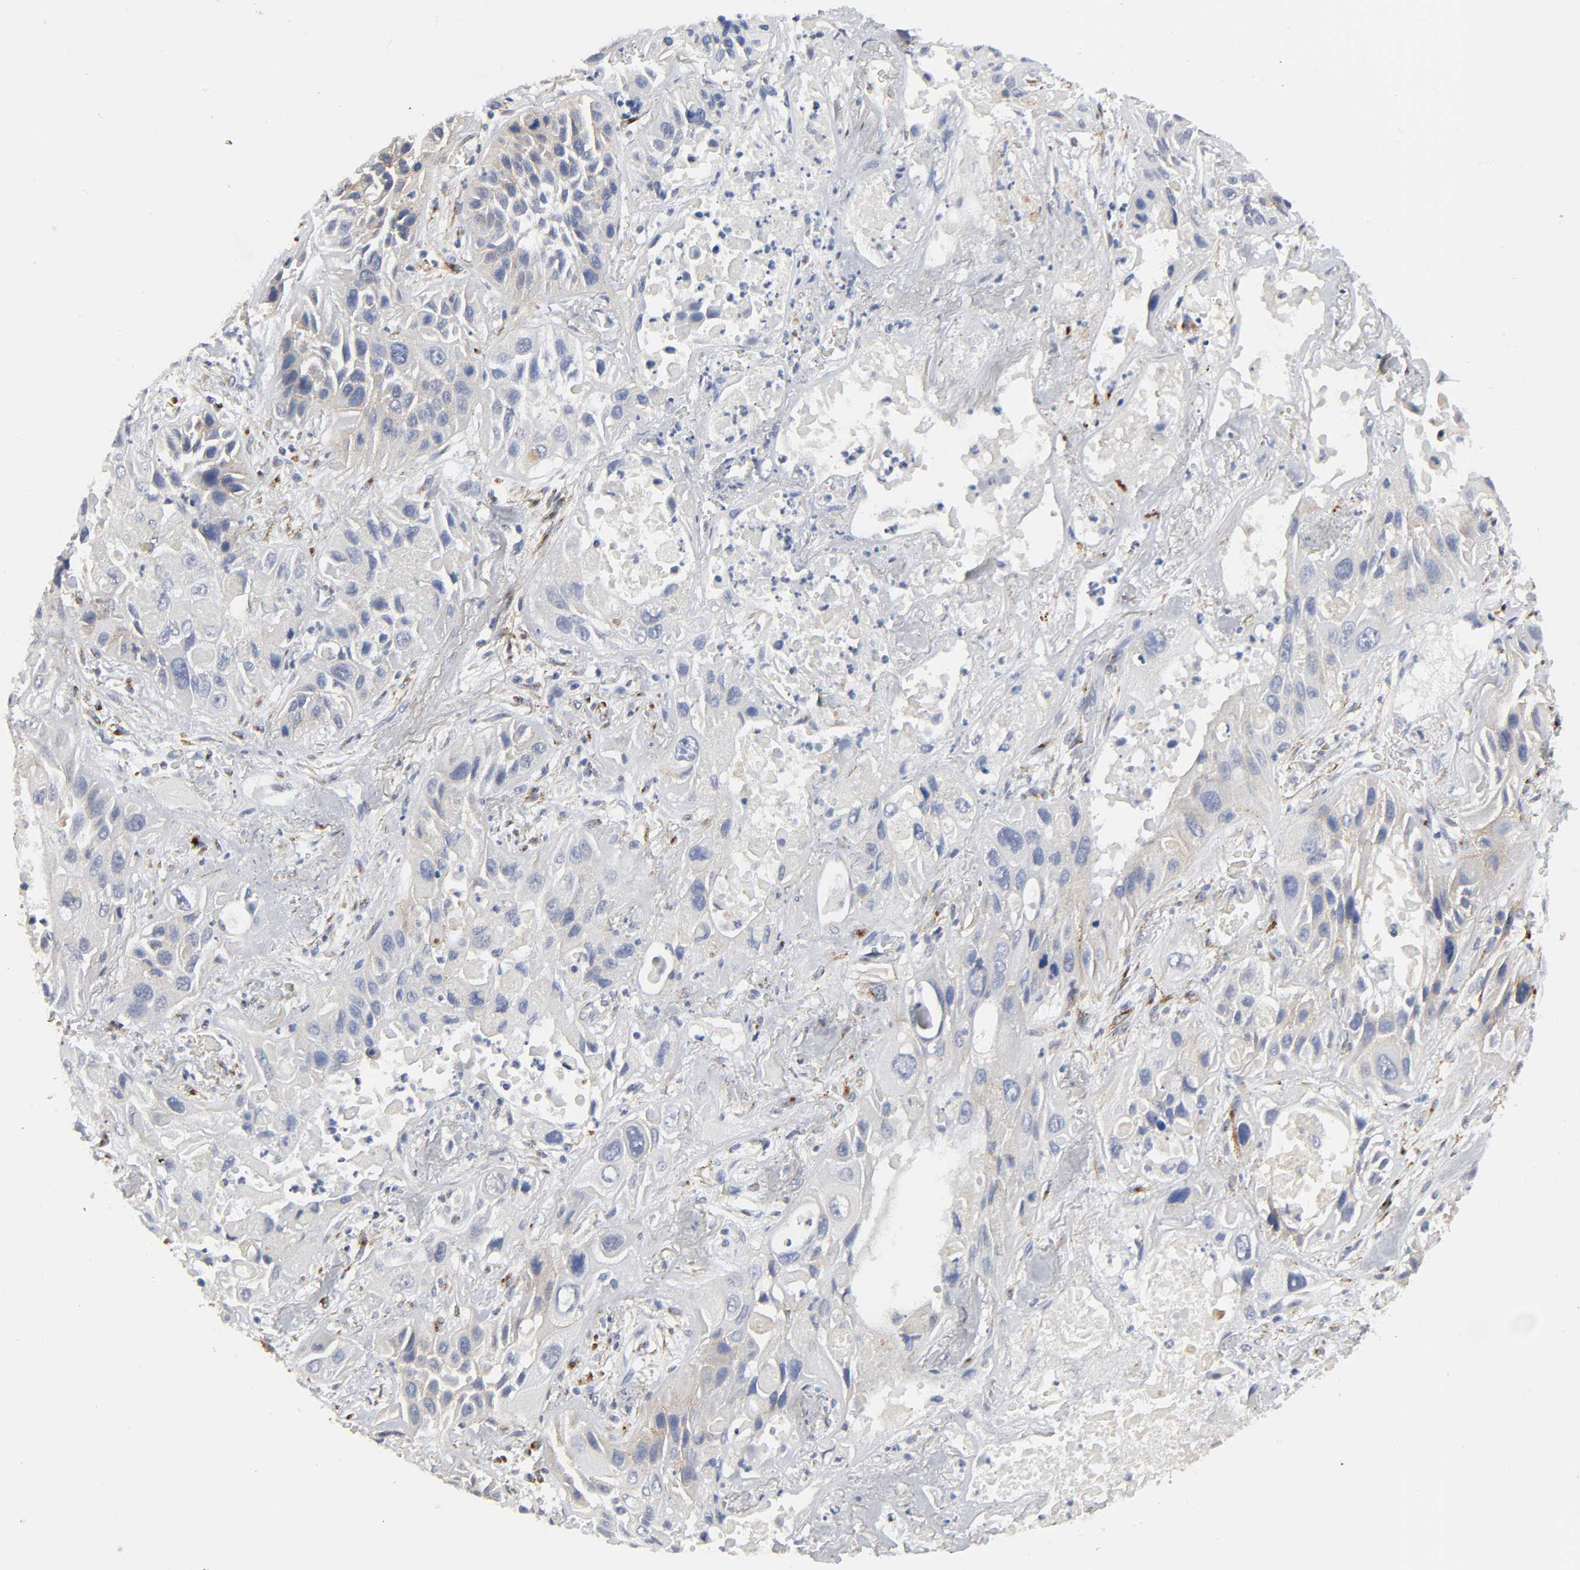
{"staining": {"intensity": "weak", "quantity": "<25%", "location": "cytoplasmic/membranous"}, "tissue": "lung cancer", "cell_type": "Tumor cells", "image_type": "cancer", "snomed": [{"axis": "morphology", "description": "Squamous cell carcinoma, NOS"}, {"axis": "topography", "description": "Lung"}], "caption": "This is an immunohistochemistry (IHC) micrograph of human lung cancer (squamous cell carcinoma). There is no expression in tumor cells.", "gene": "LRP1", "patient": {"sex": "female", "age": 76}}